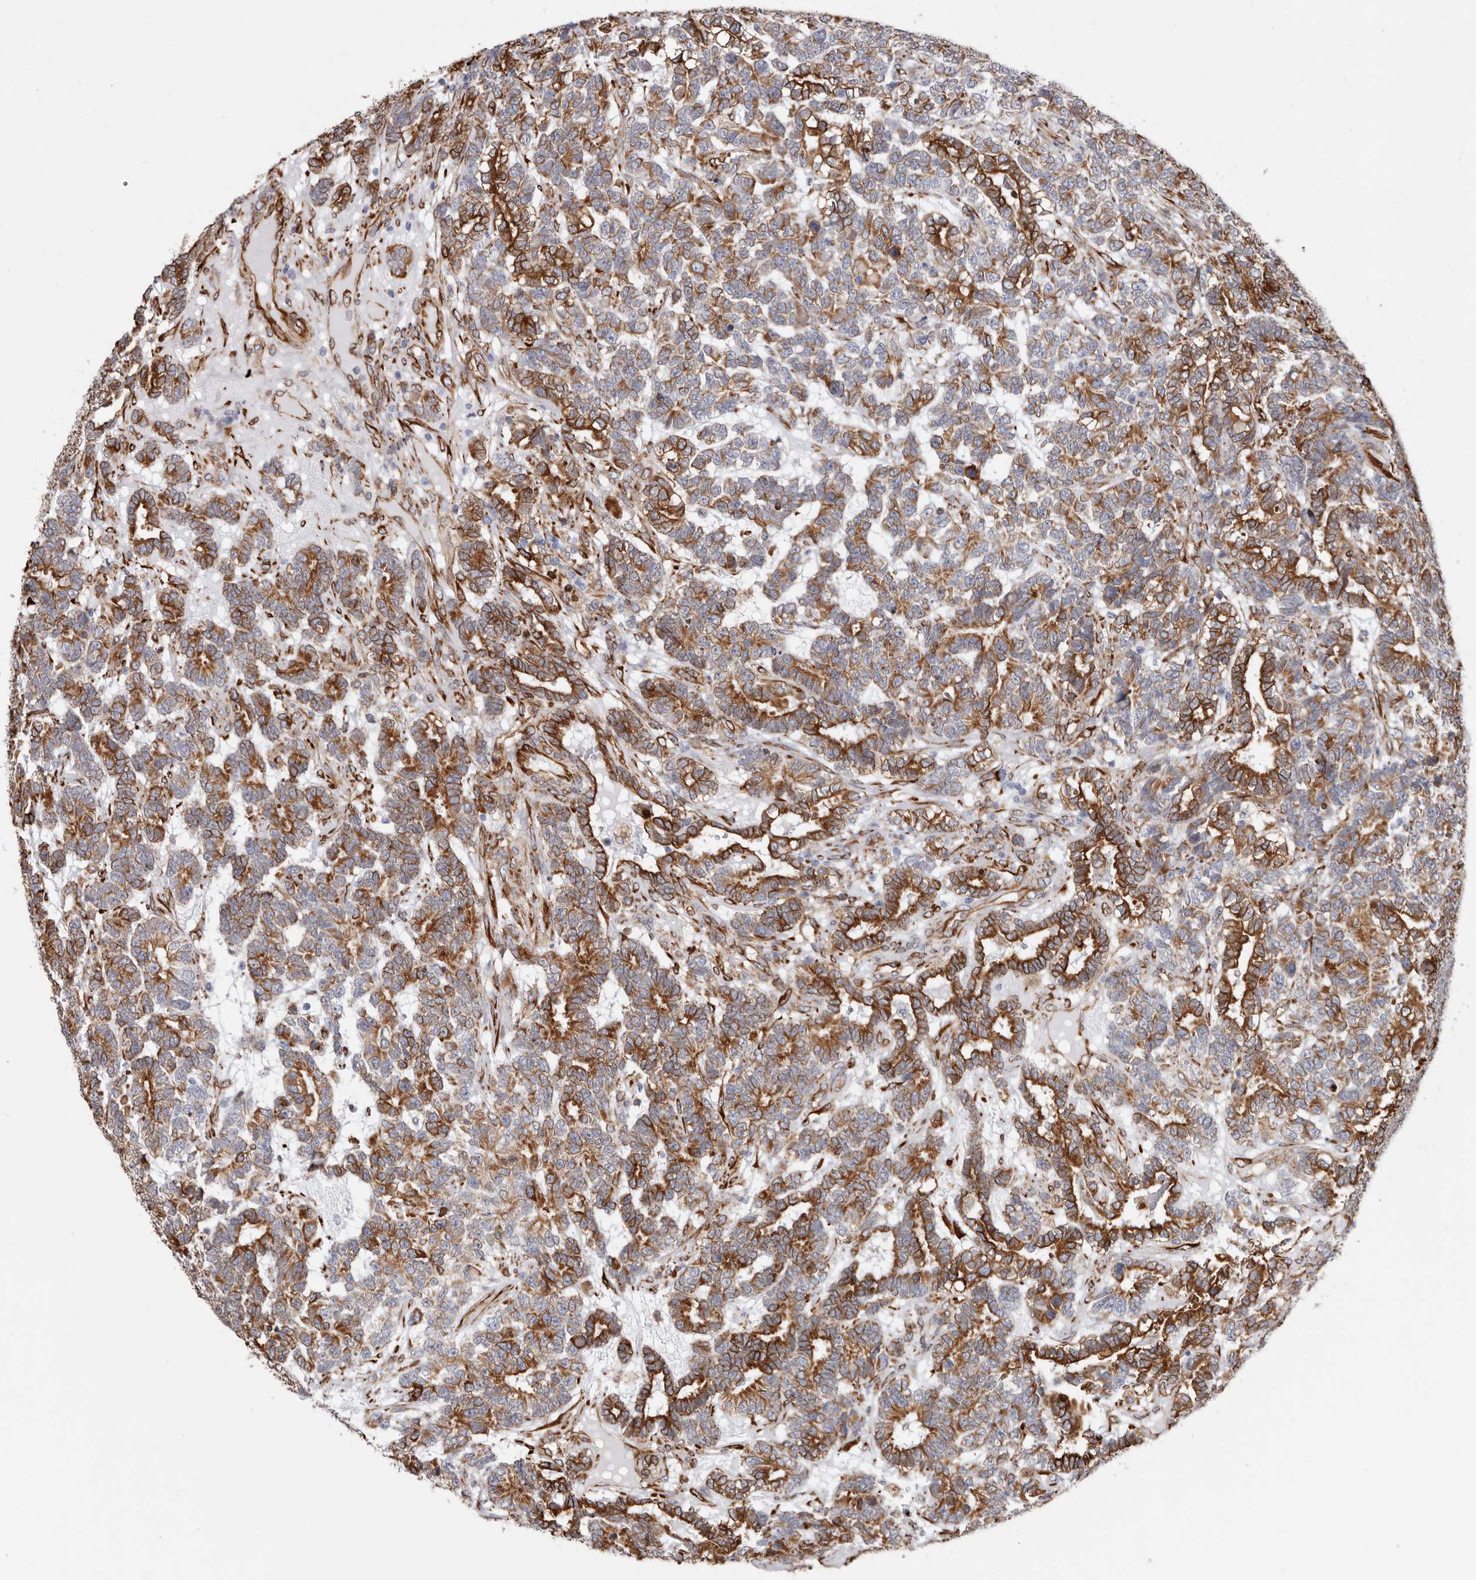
{"staining": {"intensity": "strong", "quantity": ">75%", "location": "cytoplasmic/membranous"}, "tissue": "testis cancer", "cell_type": "Tumor cells", "image_type": "cancer", "snomed": [{"axis": "morphology", "description": "Carcinoma, Embryonal, NOS"}, {"axis": "topography", "description": "Testis"}], "caption": "The micrograph reveals immunohistochemical staining of embryonal carcinoma (testis). There is strong cytoplasmic/membranous expression is present in about >75% of tumor cells.", "gene": "SEMA3E", "patient": {"sex": "male", "age": 26}}